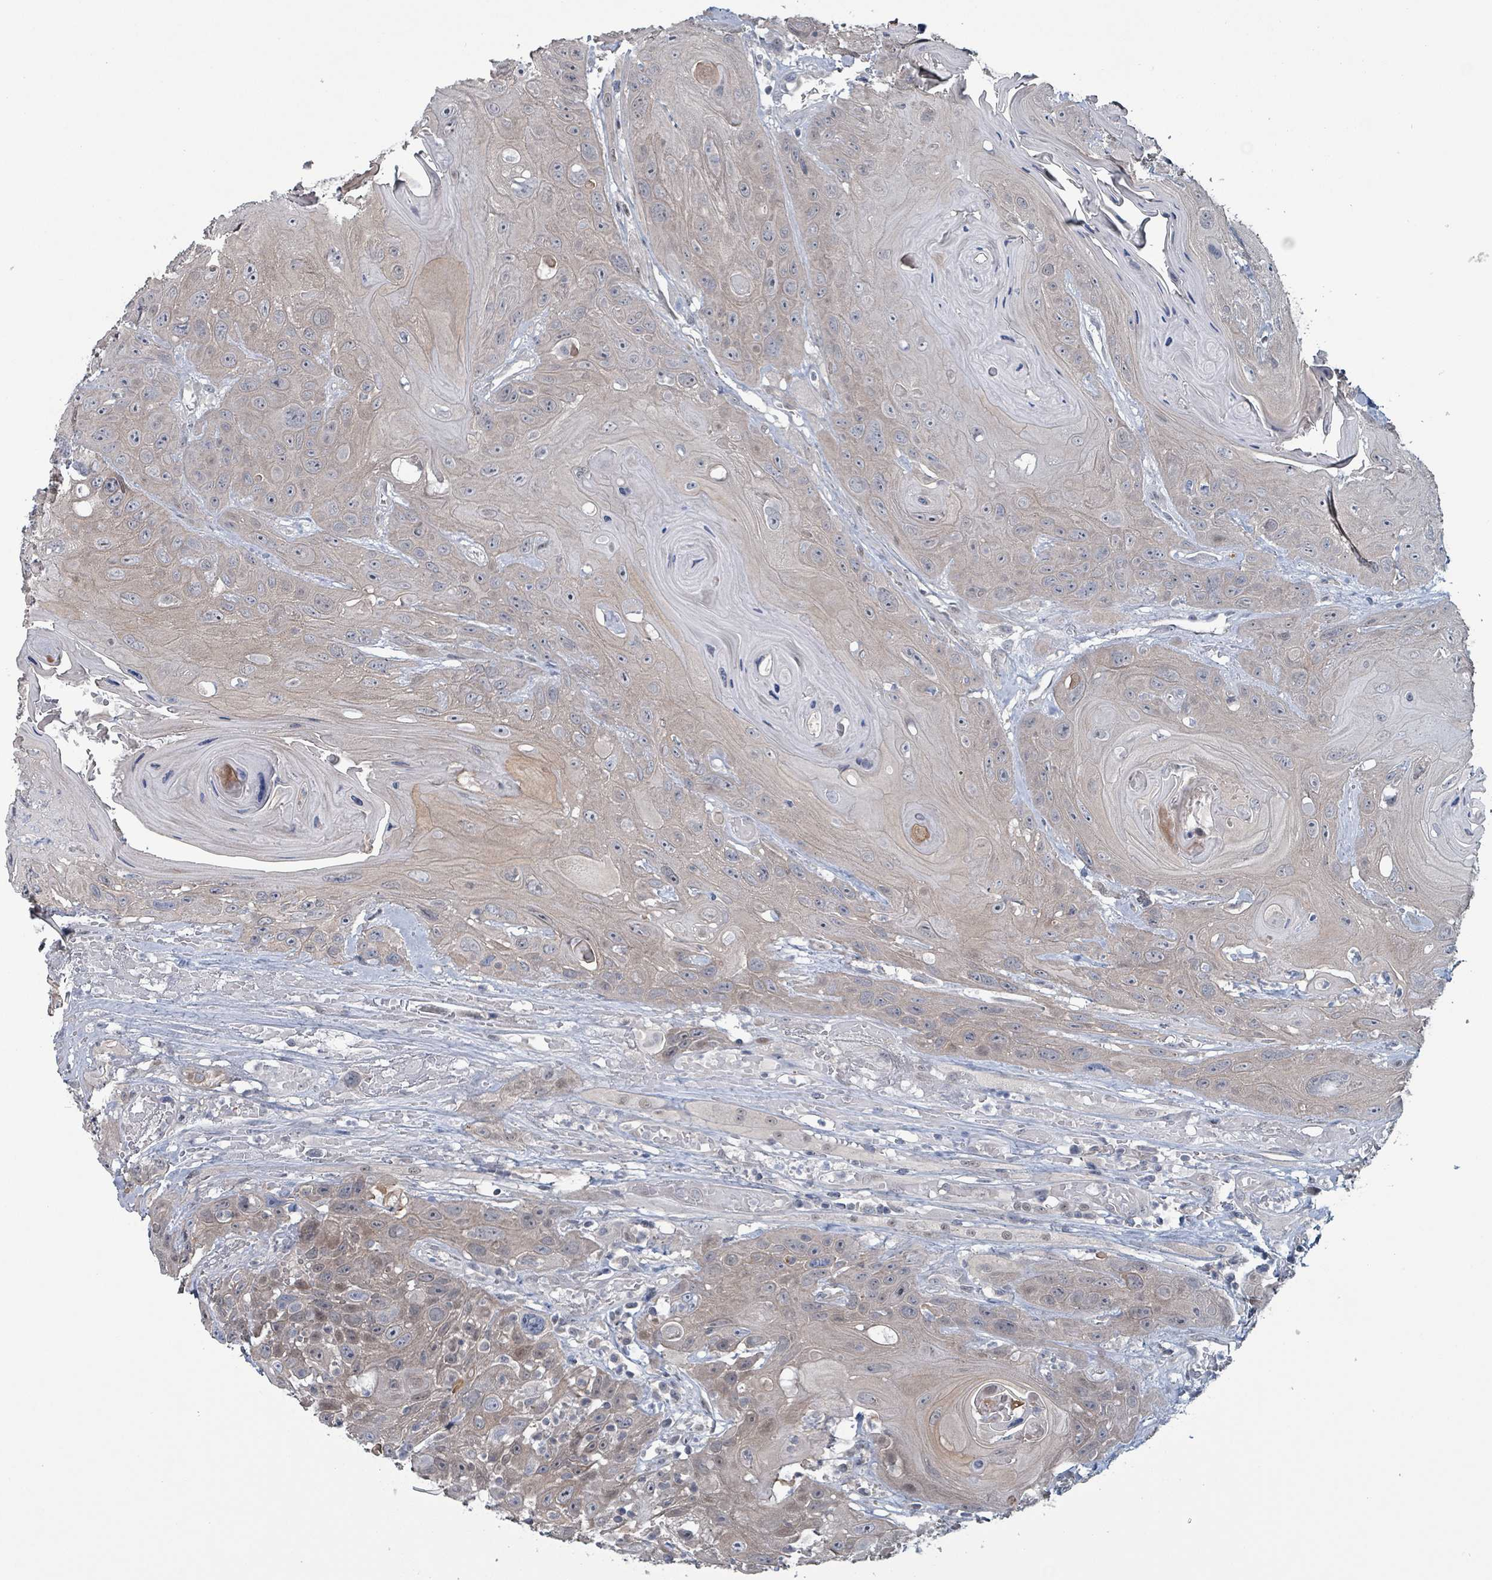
{"staining": {"intensity": "weak", "quantity": "25%-75%", "location": "cytoplasmic/membranous,nuclear"}, "tissue": "head and neck cancer", "cell_type": "Tumor cells", "image_type": "cancer", "snomed": [{"axis": "morphology", "description": "Squamous cell carcinoma, NOS"}, {"axis": "topography", "description": "Head-Neck"}], "caption": "Head and neck squamous cell carcinoma was stained to show a protein in brown. There is low levels of weak cytoplasmic/membranous and nuclear expression in approximately 25%-75% of tumor cells. The protein is stained brown, and the nuclei are stained in blue (DAB IHC with brightfield microscopy, high magnification).", "gene": "BIVM", "patient": {"sex": "female", "age": 59}}